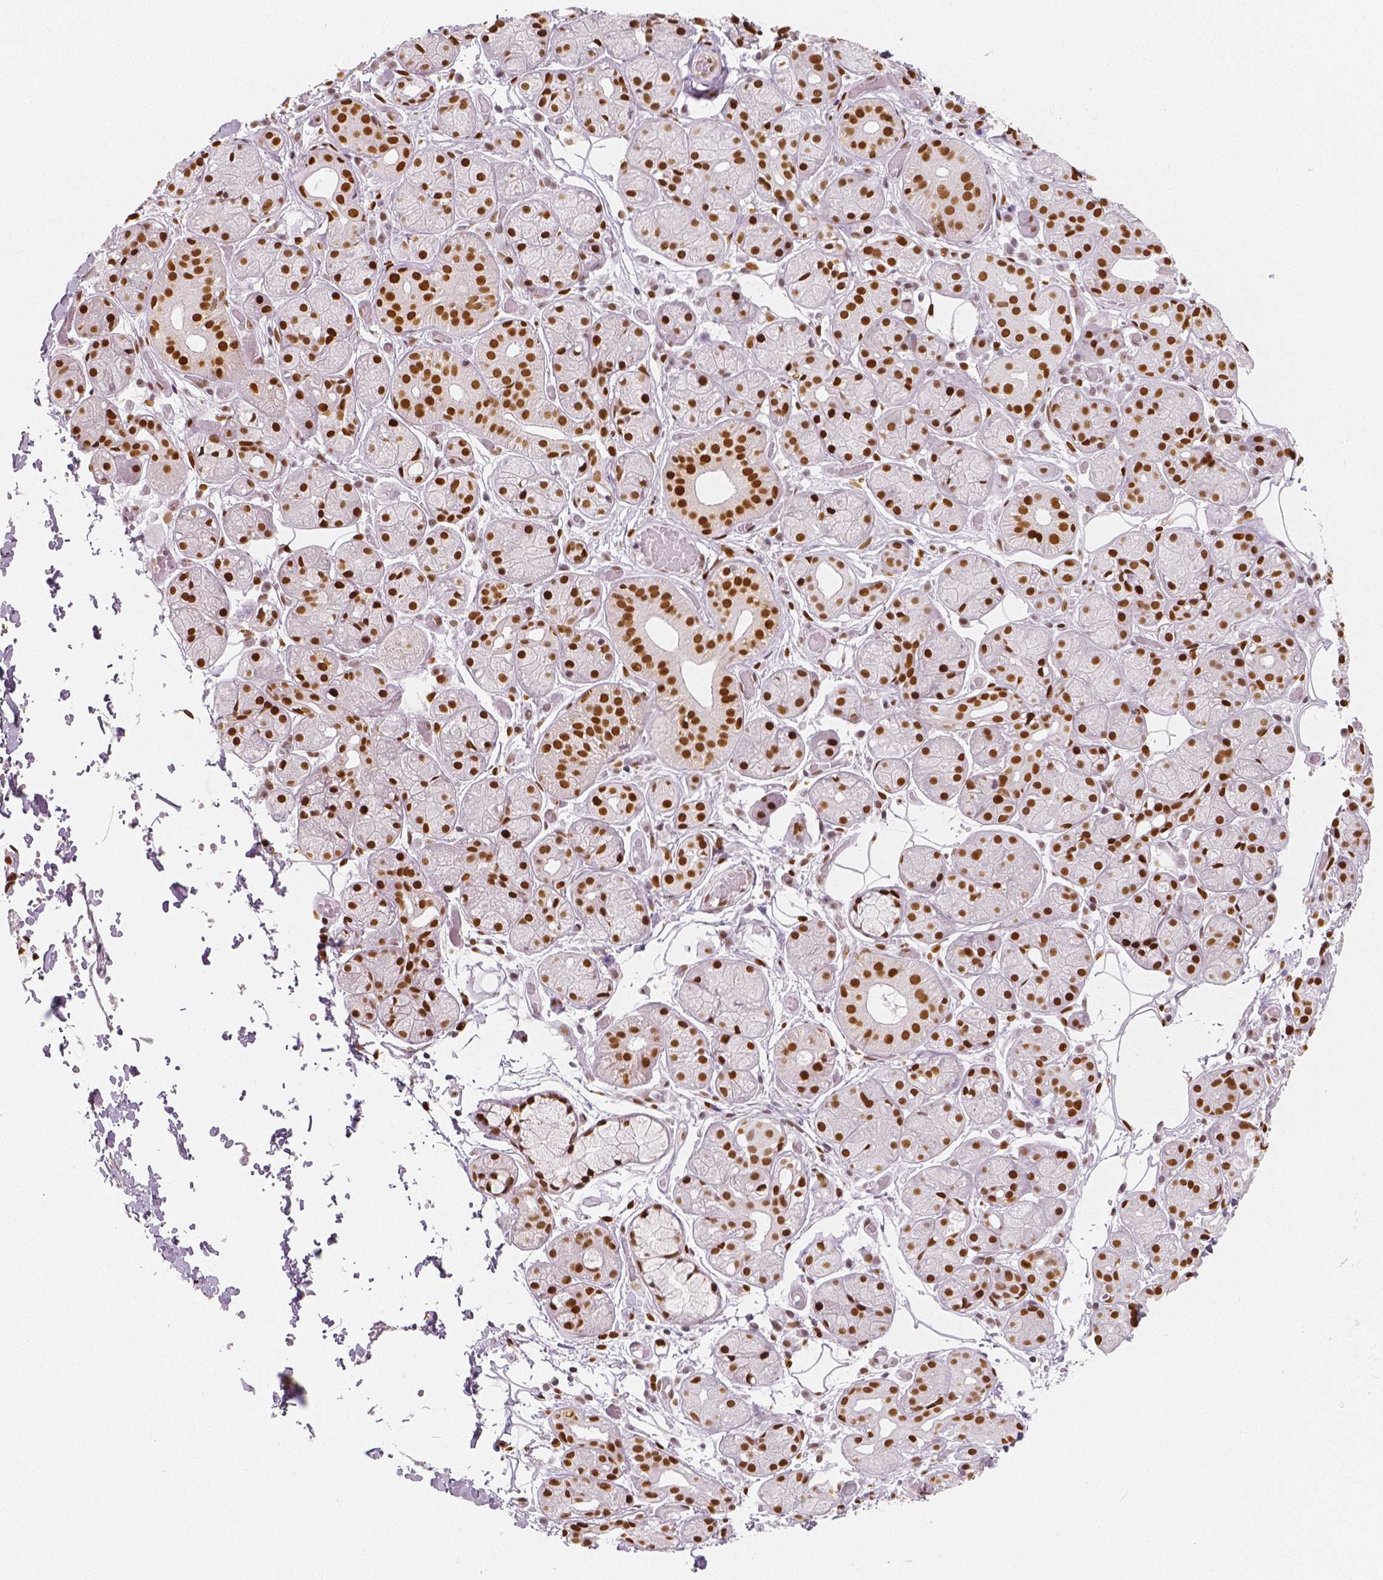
{"staining": {"intensity": "strong", "quantity": ">75%", "location": "nuclear"}, "tissue": "salivary gland", "cell_type": "Glandular cells", "image_type": "normal", "snomed": [{"axis": "morphology", "description": "Normal tissue, NOS"}, {"axis": "topography", "description": "Salivary gland"}, {"axis": "topography", "description": "Peripheral nerve tissue"}], "caption": "Protein analysis of normal salivary gland demonstrates strong nuclear staining in about >75% of glandular cells.", "gene": "NUCKS1", "patient": {"sex": "male", "age": 71}}